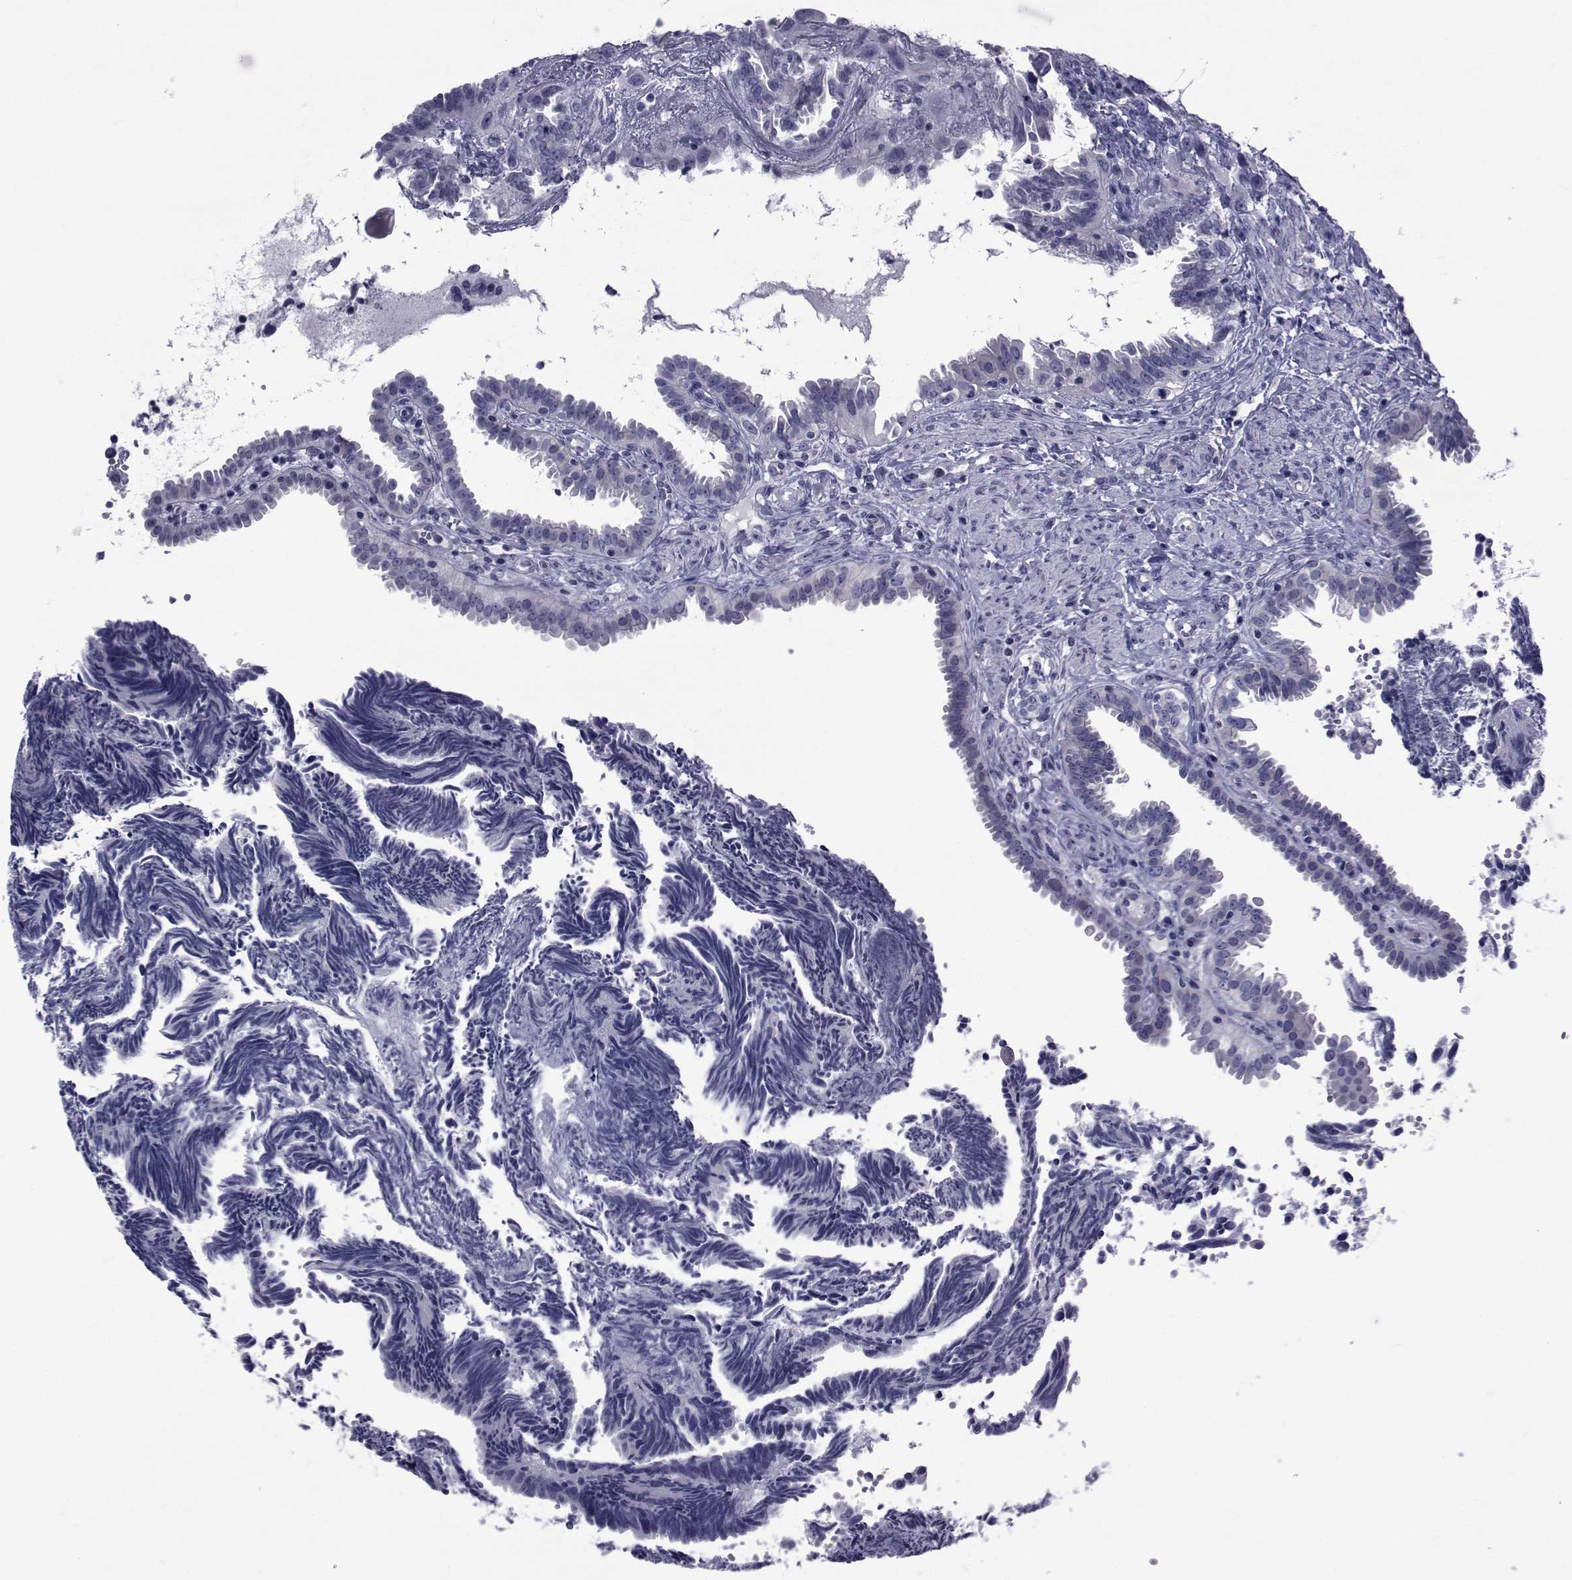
{"staining": {"intensity": "negative", "quantity": "none", "location": "none"}, "tissue": "fallopian tube", "cell_type": "Glandular cells", "image_type": "normal", "snomed": [{"axis": "morphology", "description": "Normal tissue, NOS"}, {"axis": "topography", "description": "Fallopian tube"}], "caption": "An immunohistochemistry histopathology image of benign fallopian tube is shown. There is no staining in glandular cells of fallopian tube. (DAB (3,3'-diaminobenzidine) immunohistochemistry (IHC), high magnification).", "gene": "GKAP1", "patient": {"sex": "female", "age": 39}}